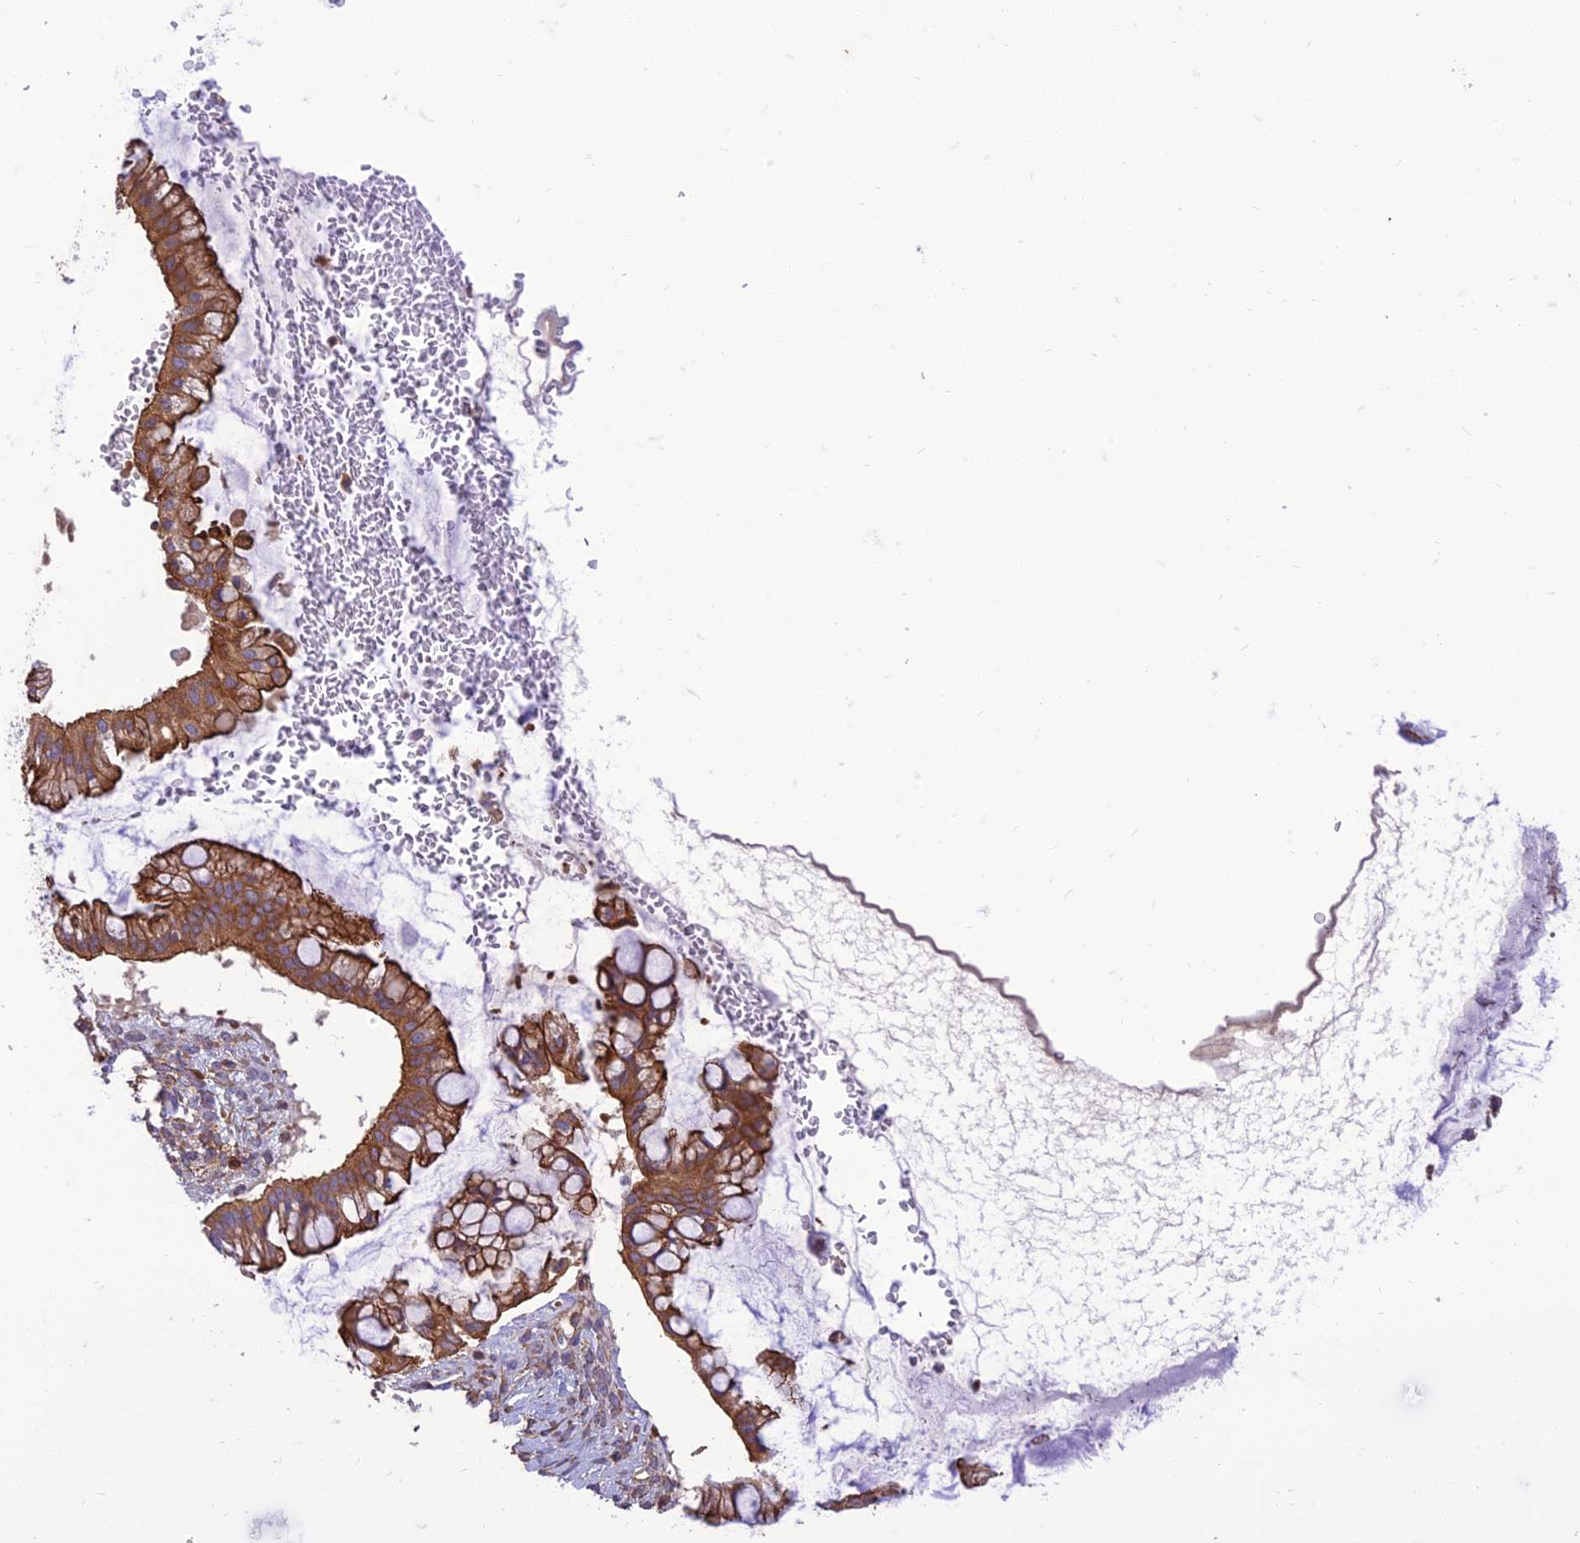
{"staining": {"intensity": "moderate", "quantity": ">75%", "location": "cytoplasmic/membranous"}, "tissue": "ovarian cancer", "cell_type": "Tumor cells", "image_type": "cancer", "snomed": [{"axis": "morphology", "description": "Cystadenocarcinoma, mucinous, NOS"}, {"axis": "topography", "description": "Ovary"}], "caption": "Immunohistochemical staining of ovarian mucinous cystadenocarcinoma displays medium levels of moderate cytoplasmic/membranous expression in approximately >75% of tumor cells.", "gene": "HPSE2", "patient": {"sex": "female", "age": 73}}